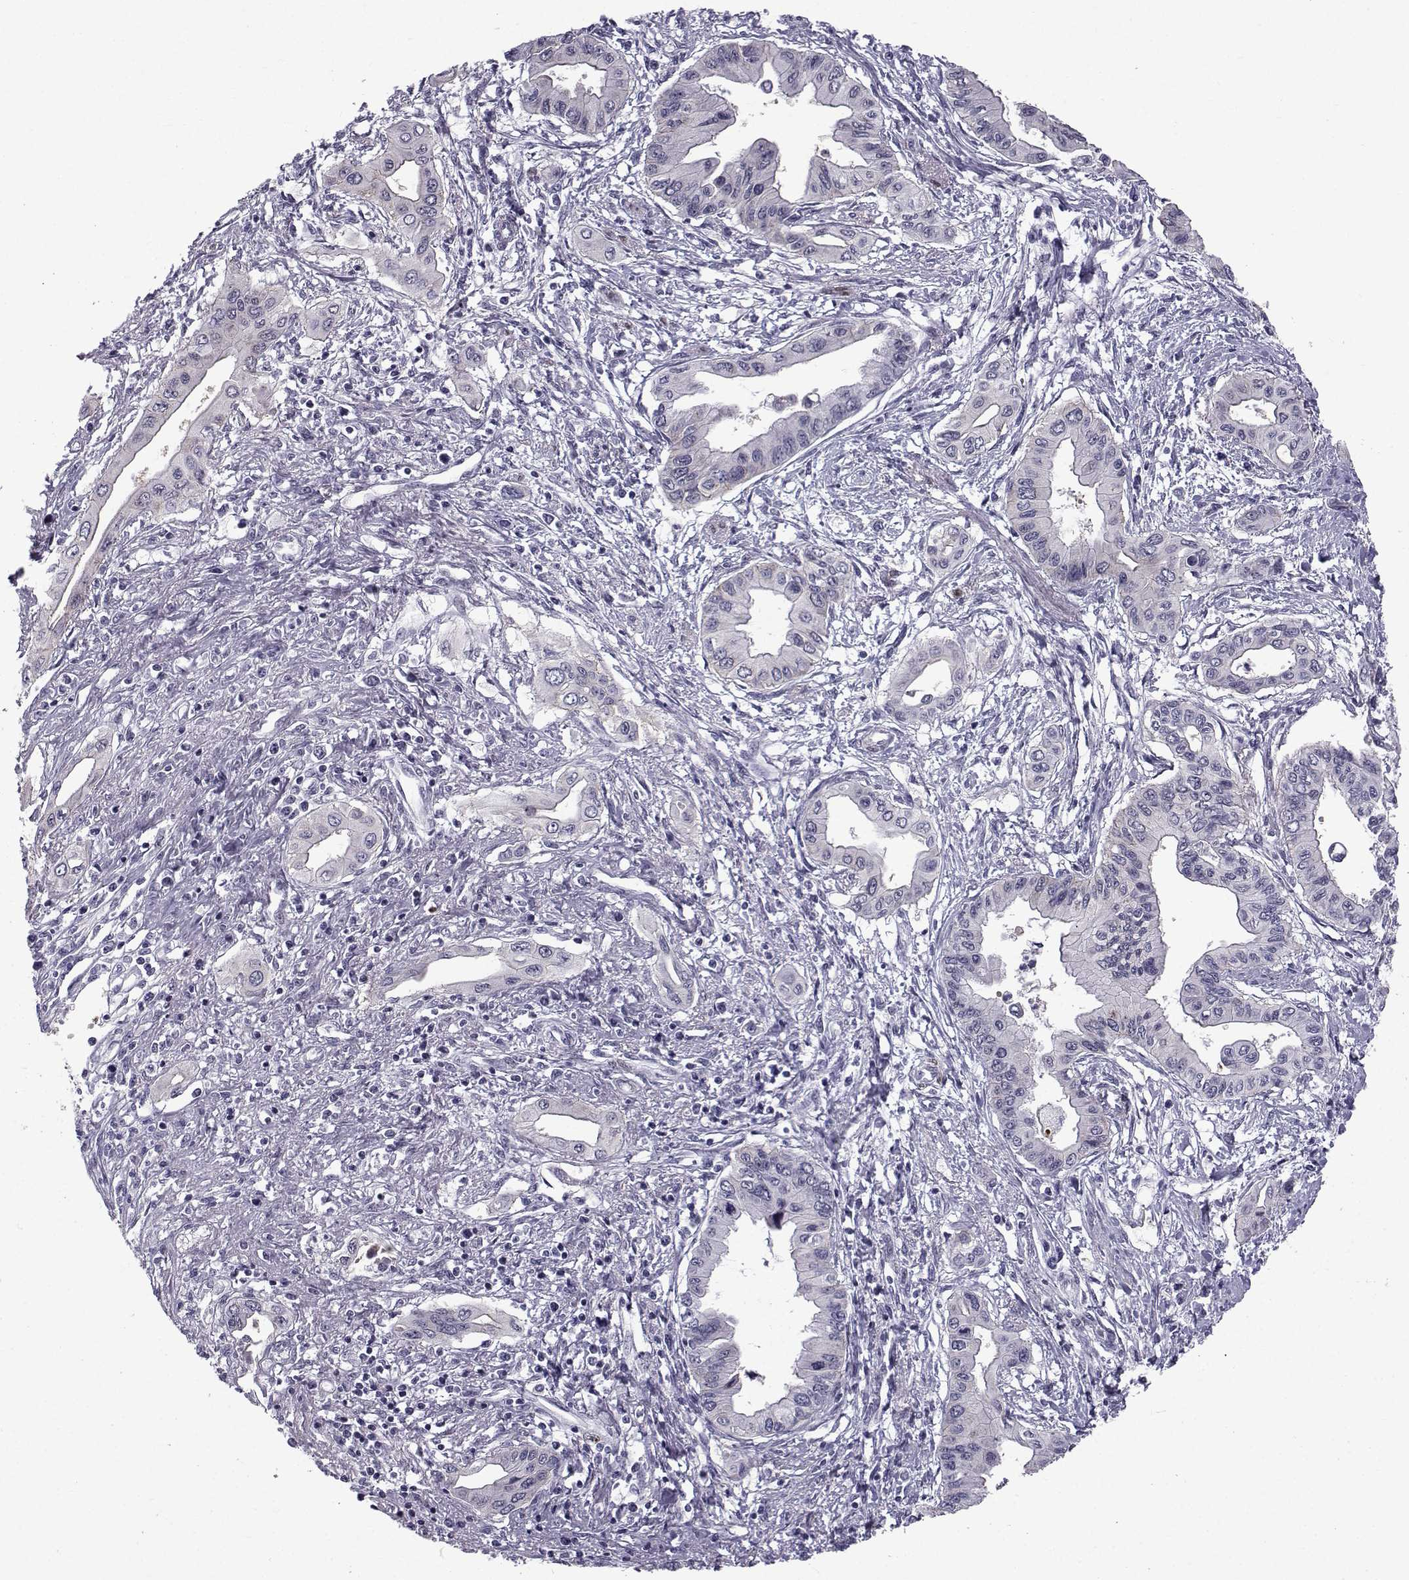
{"staining": {"intensity": "negative", "quantity": "none", "location": "none"}, "tissue": "pancreatic cancer", "cell_type": "Tumor cells", "image_type": "cancer", "snomed": [{"axis": "morphology", "description": "Adenocarcinoma, NOS"}, {"axis": "topography", "description": "Pancreas"}], "caption": "Histopathology image shows no protein staining in tumor cells of pancreatic cancer (adenocarcinoma) tissue.", "gene": "RBM24", "patient": {"sex": "female", "age": 62}}